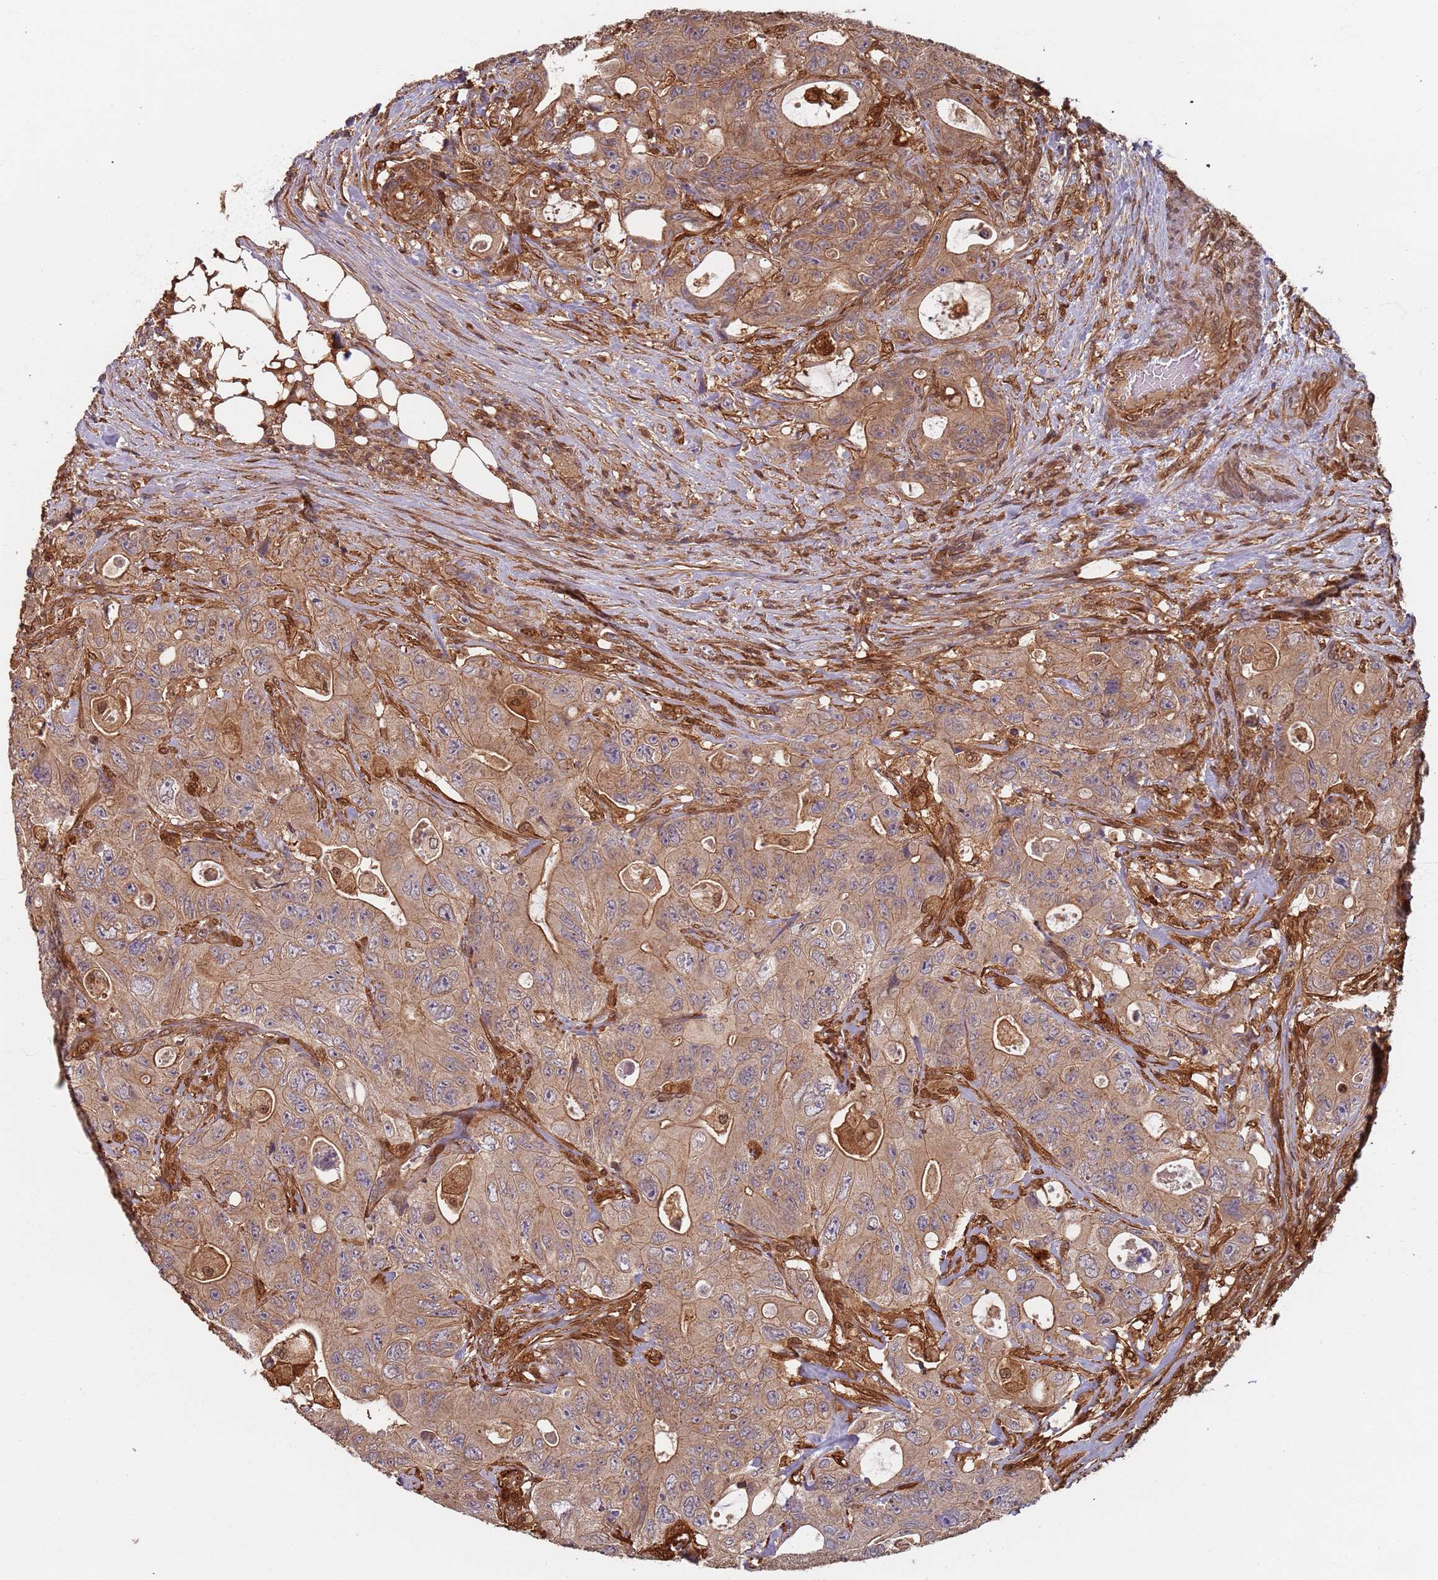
{"staining": {"intensity": "moderate", "quantity": ">75%", "location": "cytoplasmic/membranous"}, "tissue": "colorectal cancer", "cell_type": "Tumor cells", "image_type": "cancer", "snomed": [{"axis": "morphology", "description": "Adenocarcinoma, NOS"}, {"axis": "topography", "description": "Colon"}], "caption": "A brown stain shows moderate cytoplasmic/membranous positivity of a protein in human colorectal adenocarcinoma tumor cells.", "gene": "SDCCAG8", "patient": {"sex": "female", "age": 46}}